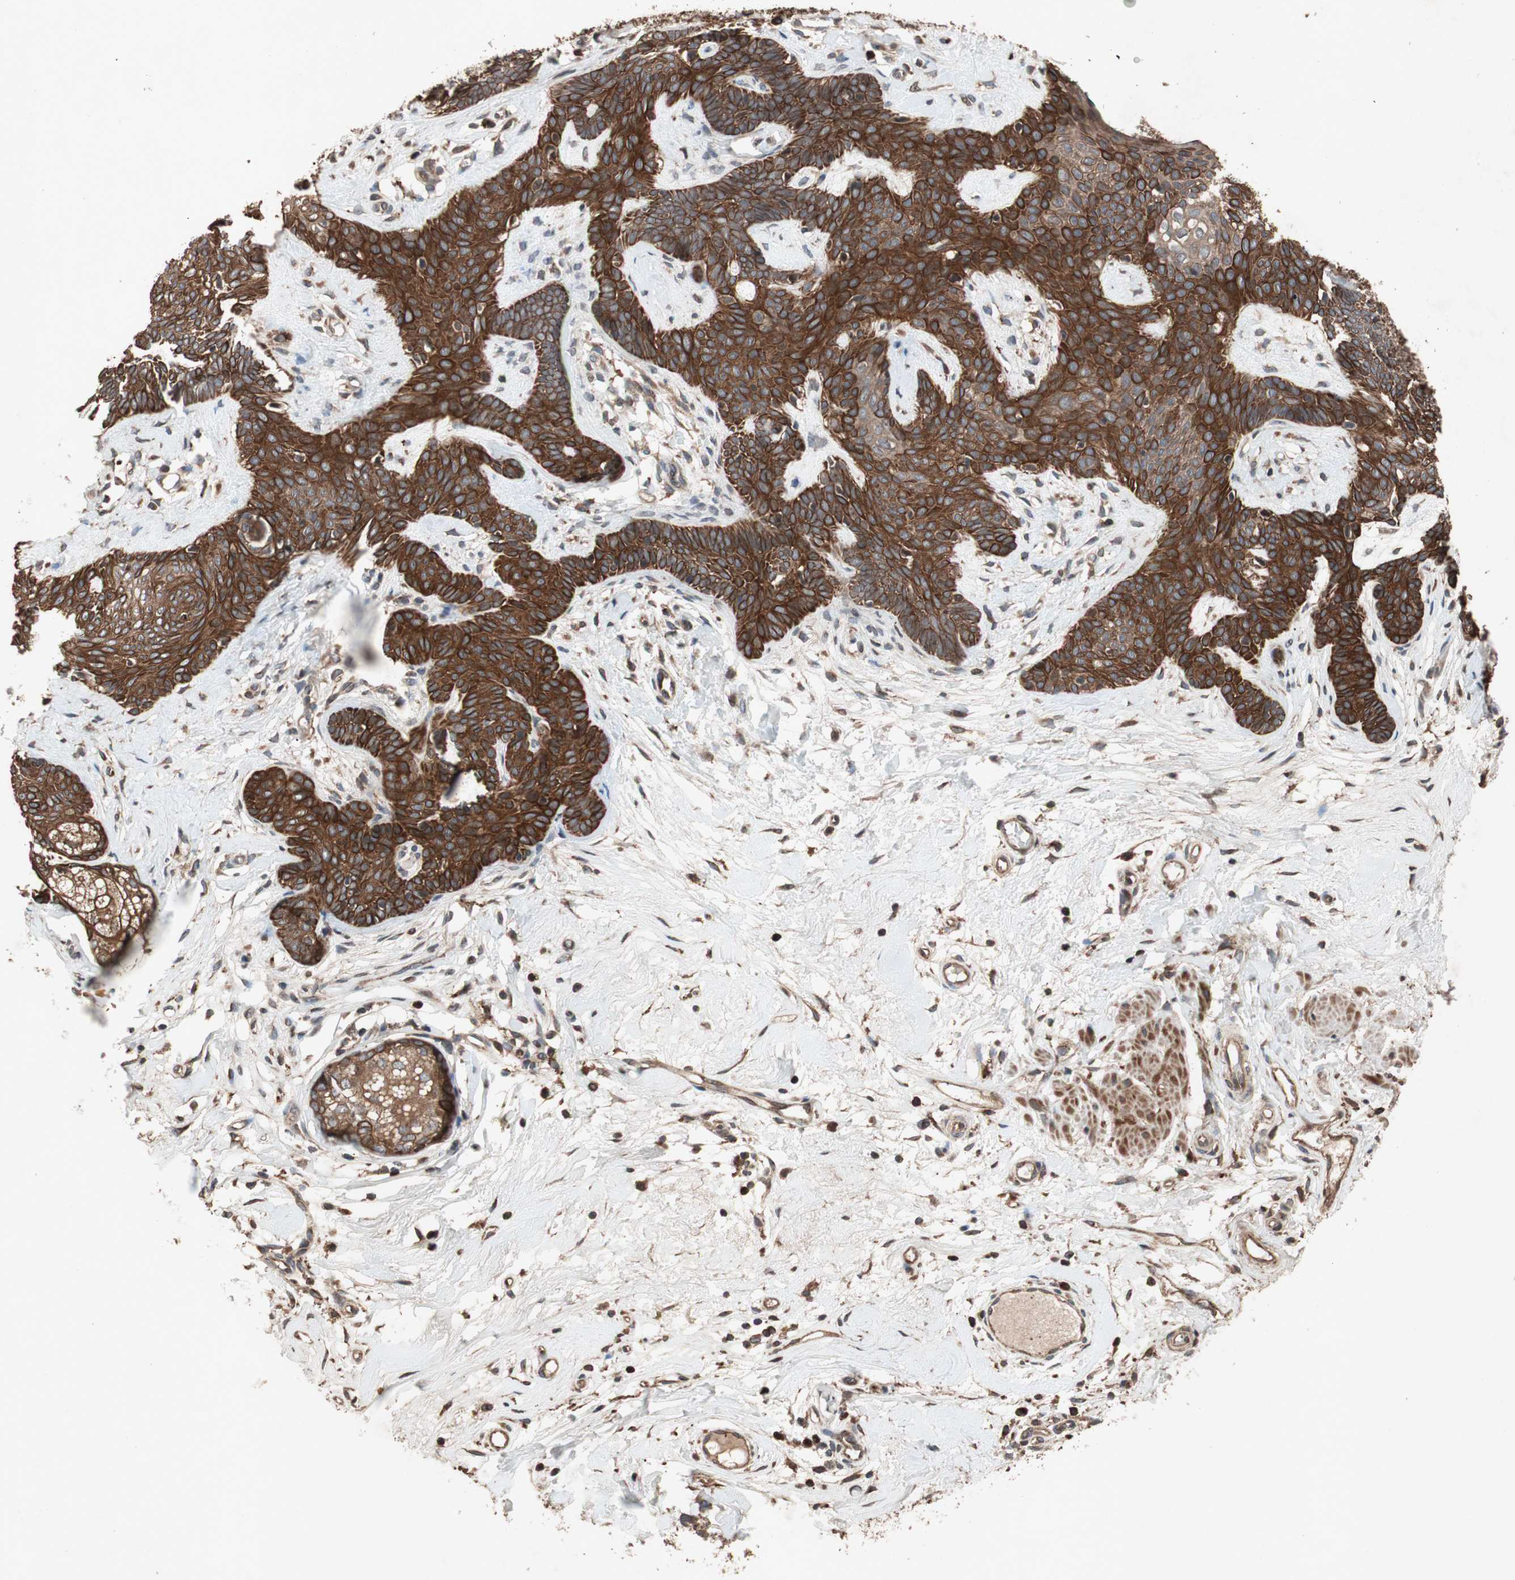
{"staining": {"intensity": "strong", "quantity": ">75%", "location": "cytoplasmic/membranous"}, "tissue": "skin cancer", "cell_type": "Tumor cells", "image_type": "cancer", "snomed": [{"axis": "morphology", "description": "Developmental malformation"}, {"axis": "morphology", "description": "Basal cell carcinoma"}, {"axis": "topography", "description": "Skin"}], "caption": "Immunohistochemistry (IHC) of human skin cancer (basal cell carcinoma) demonstrates high levels of strong cytoplasmic/membranous expression in approximately >75% of tumor cells.", "gene": "RAB1A", "patient": {"sex": "female", "age": 62}}